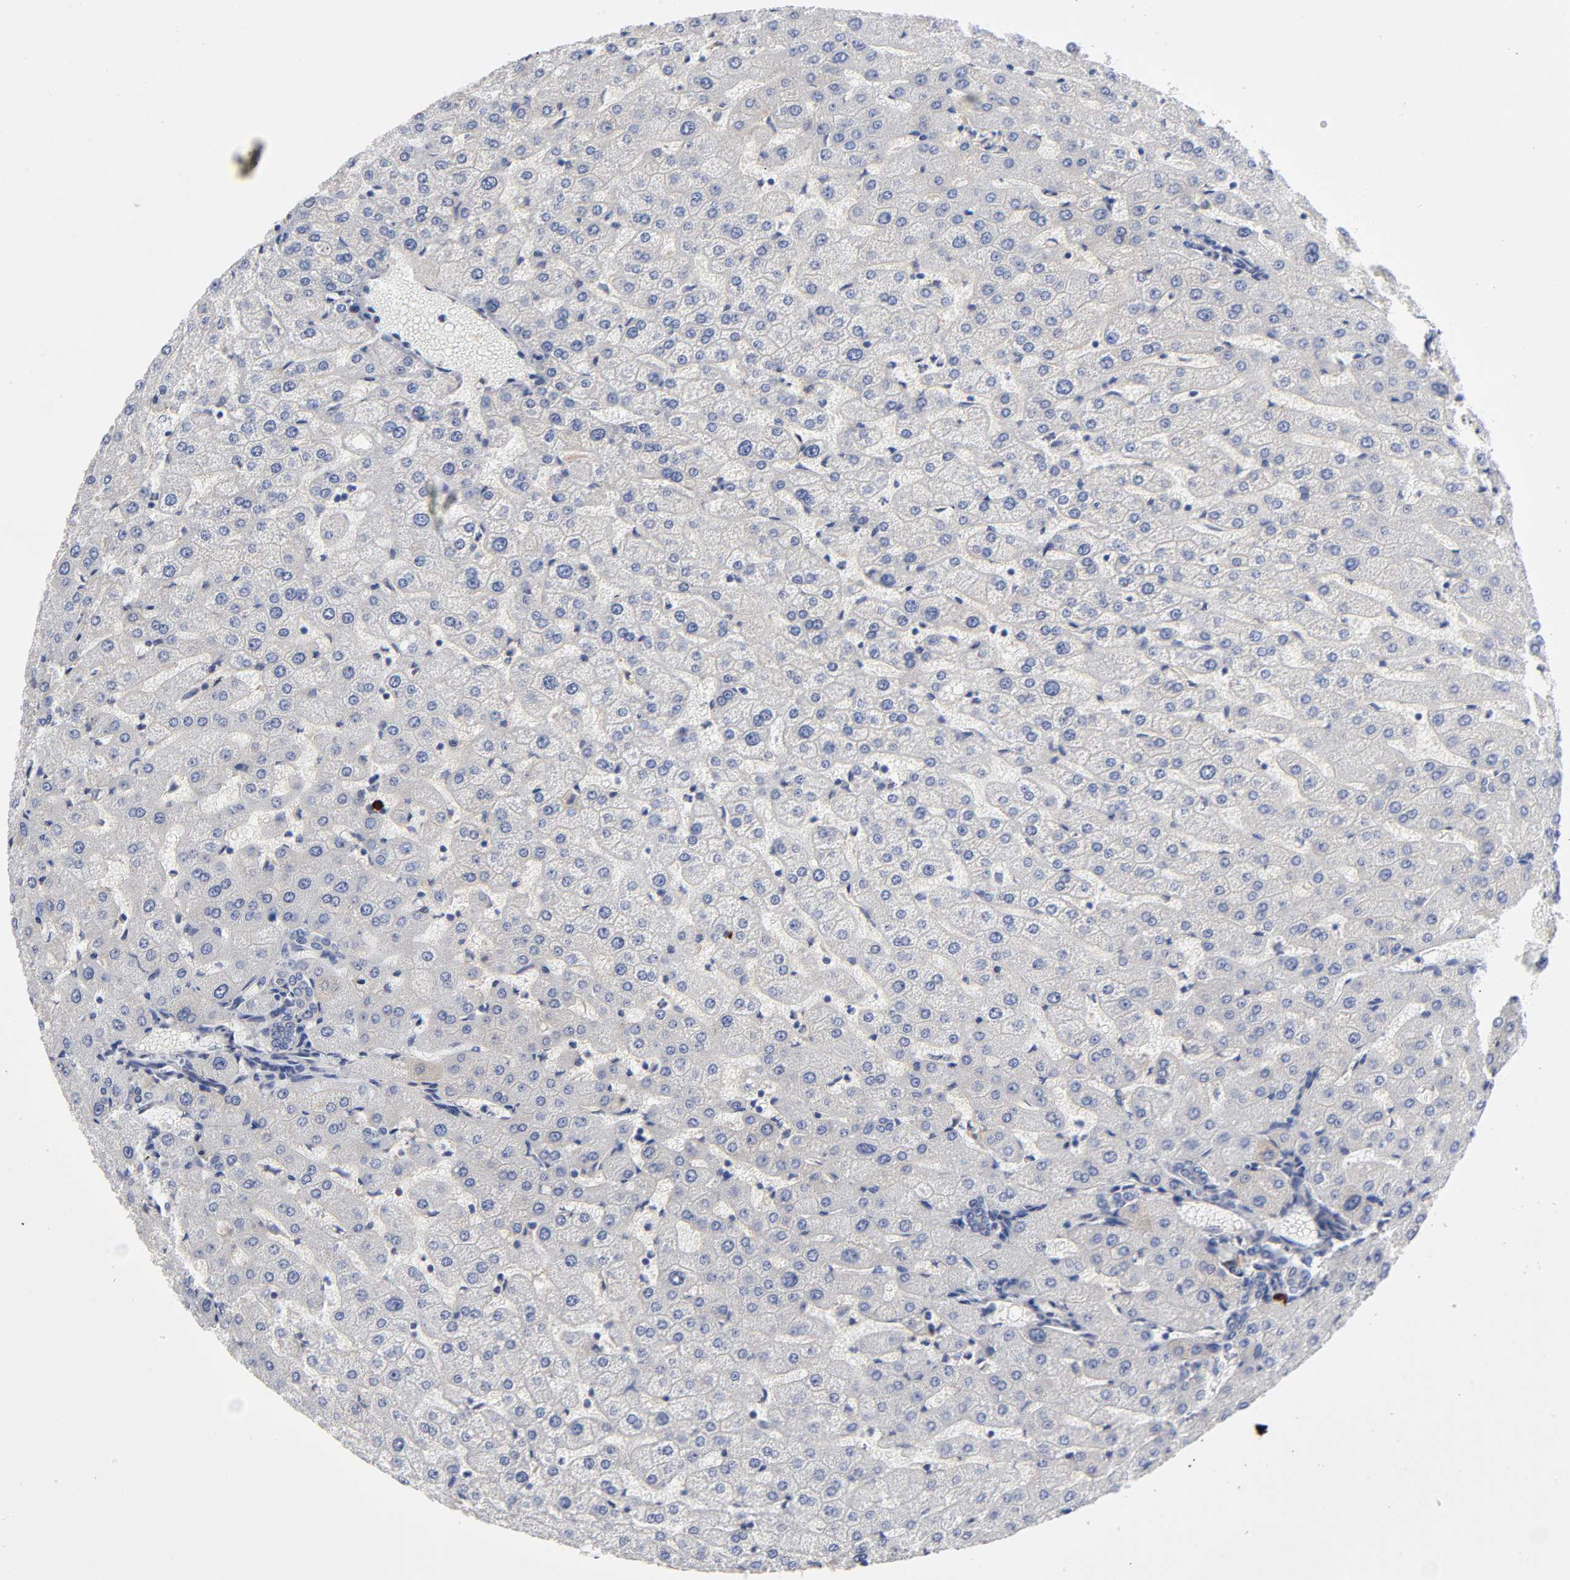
{"staining": {"intensity": "negative", "quantity": "none", "location": "none"}, "tissue": "liver", "cell_type": "Cholangiocytes", "image_type": "normal", "snomed": [{"axis": "morphology", "description": "Normal tissue, NOS"}, {"axis": "morphology", "description": "Fibrosis, NOS"}, {"axis": "topography", "description": "Liver"}], "caption": "The immunohistochemistry (IHC) histopathology image has no significant expression in cholangiocytes of liver. (DAB (3,3'-diaminobenzidine) immunohistochemistry, high magnification).", "gene": "NOVA1", "patient": {"sex": "female", "age": 29}}